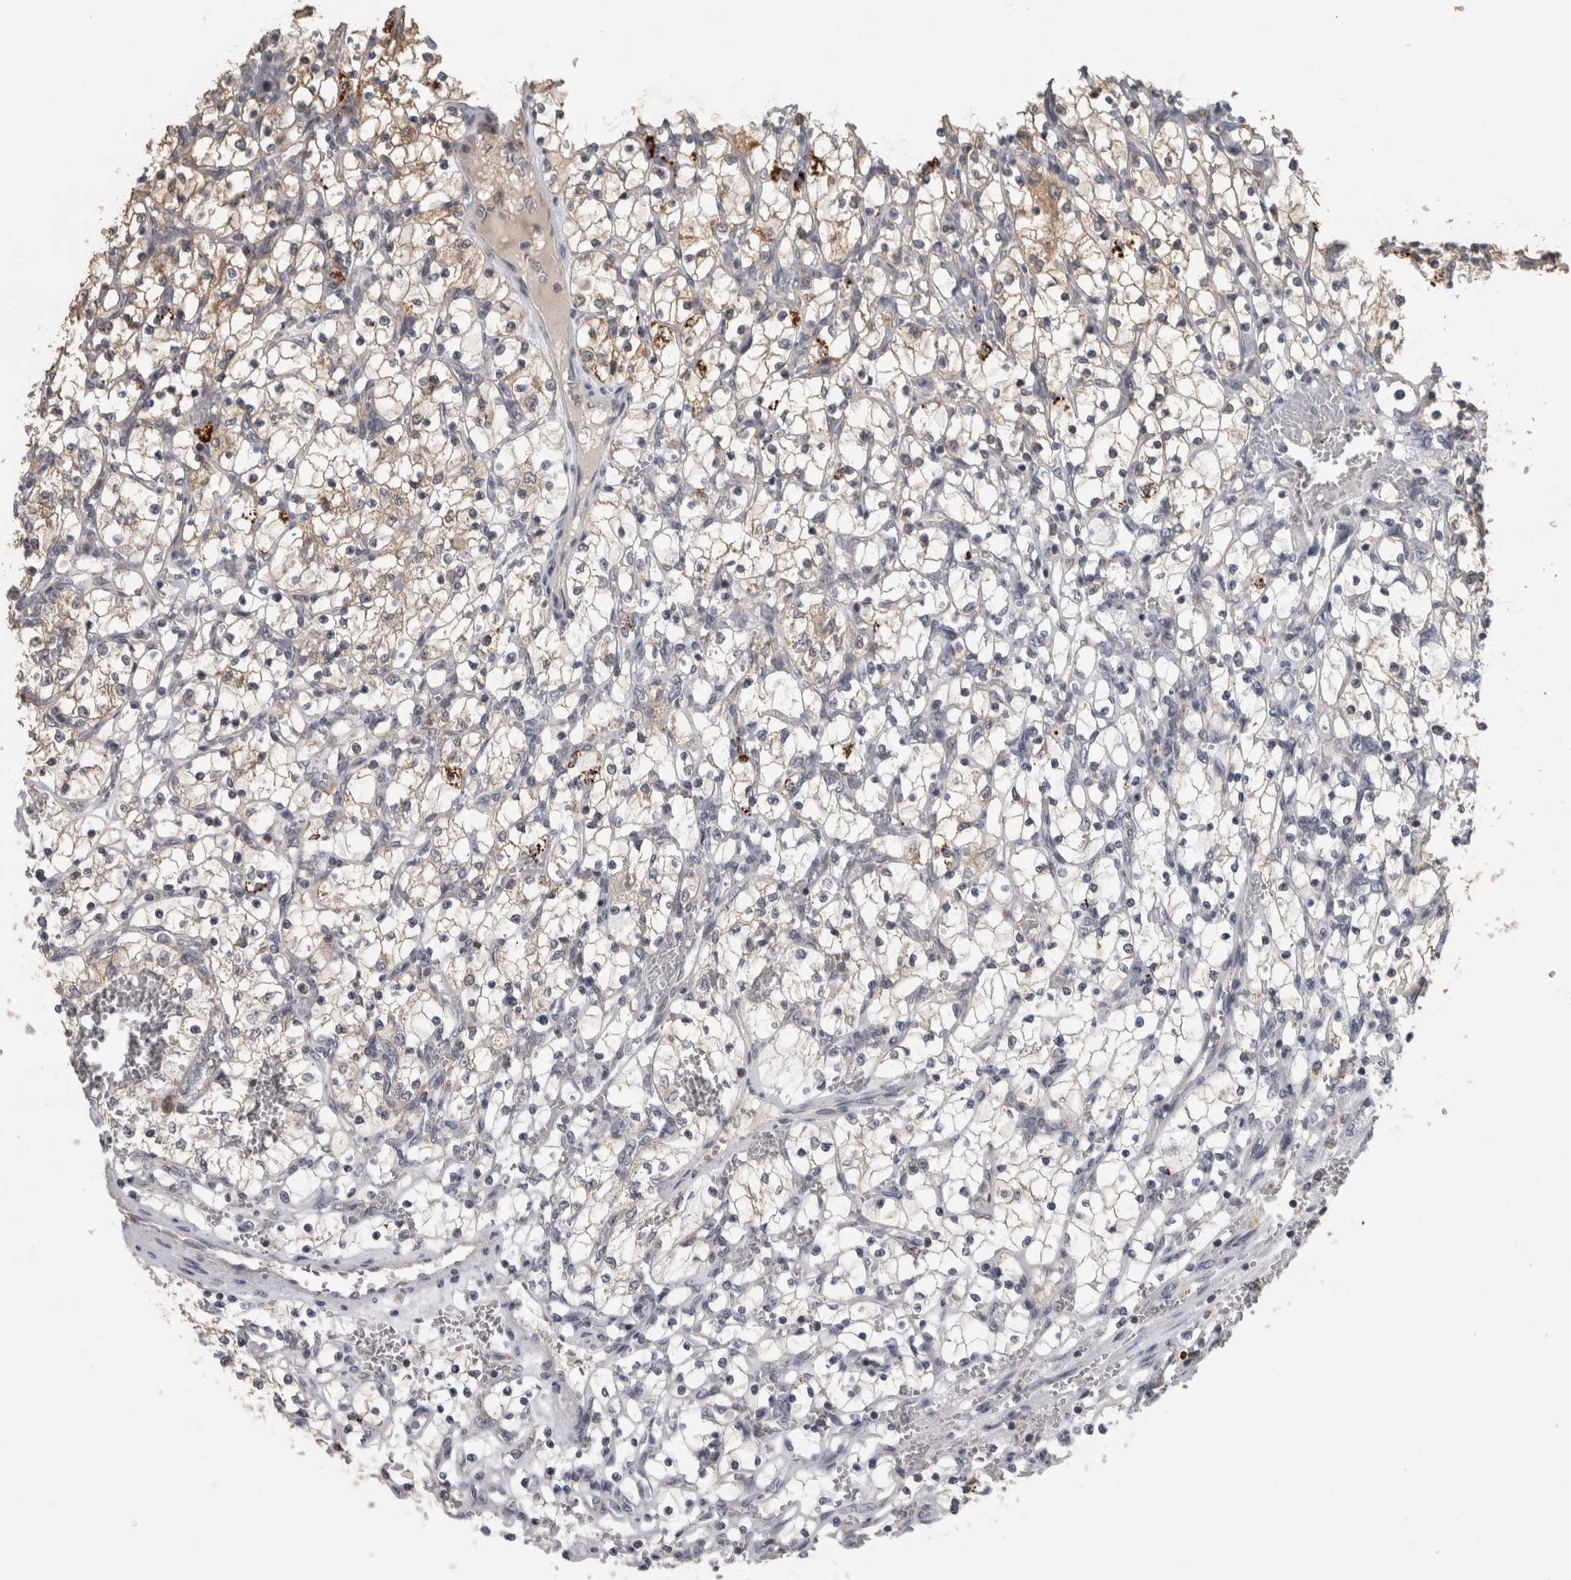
{"staining": {"intensity": "moderate", "quantity": "<25%", "location": "cytoplasmic/membranous"}, "tissue": "renal cancer", "cell_type": "Tumor cells", "image_type": "cancer", "snomed": [{"axis": "morphology", "description": "Adenocarcinoma, NOS"}, {"axis": "topography", "description": "Kidney"}], "caption": "Tumor cells demonstrate low levels of moderate cytoplasmic/membranous staining in approximately <25% of cells in human adenocarcinoma (renal).", "gene": "OR2K2", "patient": {"sex": "female", "age": 69}}